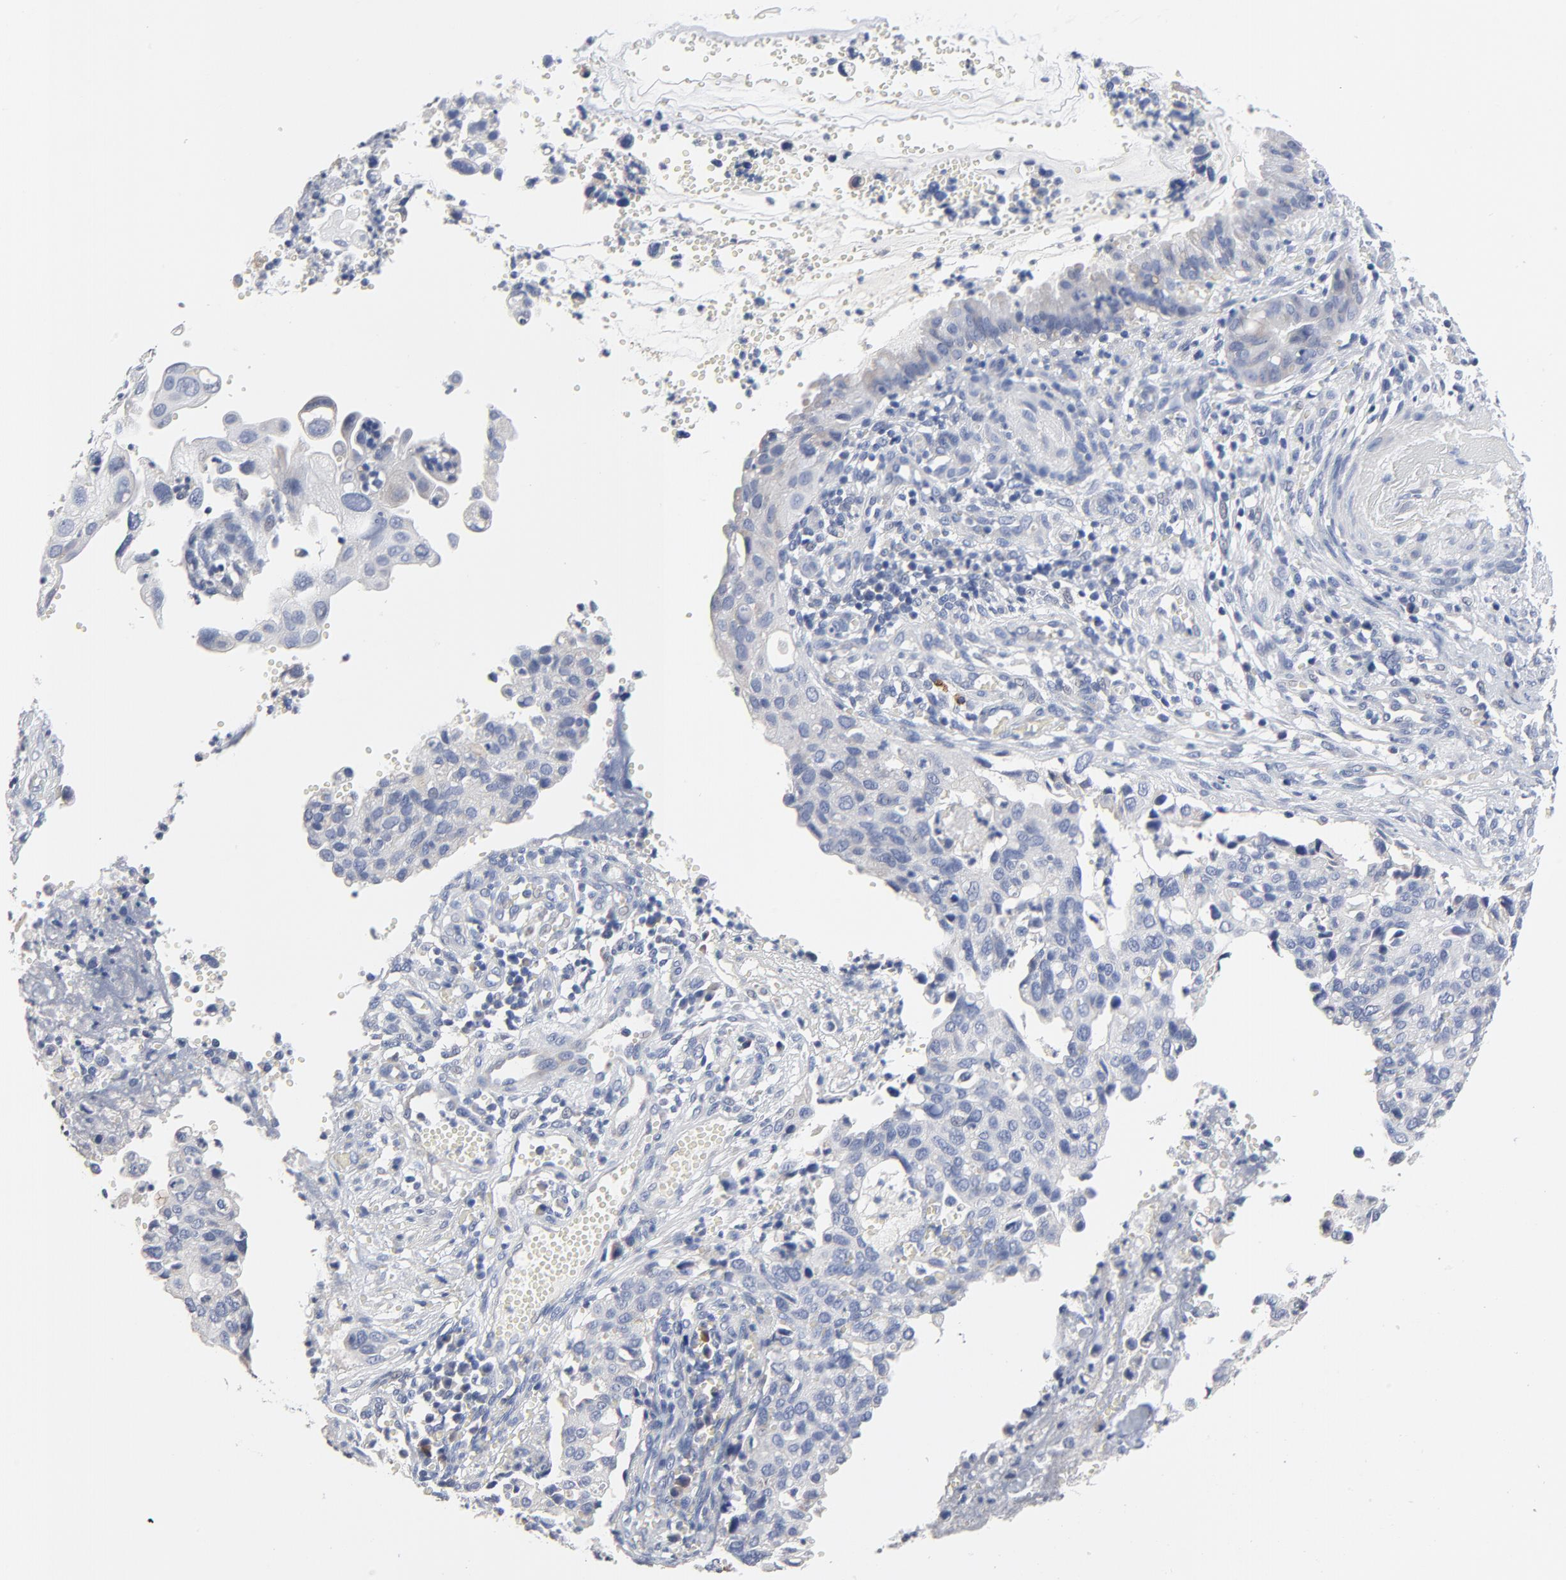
{"staining": {"intensity": "negative", "quantity": "none", "location": "none"}, "tissue": "cervical cancer", "cell_type": "Tumor cells", "image_type": "cancer", "snomed": [{"axis": "morphology", "description": "Normal tissue, NOS"}, {"axis": "morphology", "description": "Squamous cell carcinoma, NOS"}, {"axis": "topography", "description": "Cervix"}], "caption": "Tumor cells are negative for brown protein staining in cervical cancer.", "gene": "FBXL5", "patient": {"sex": "female", "age": 45}}